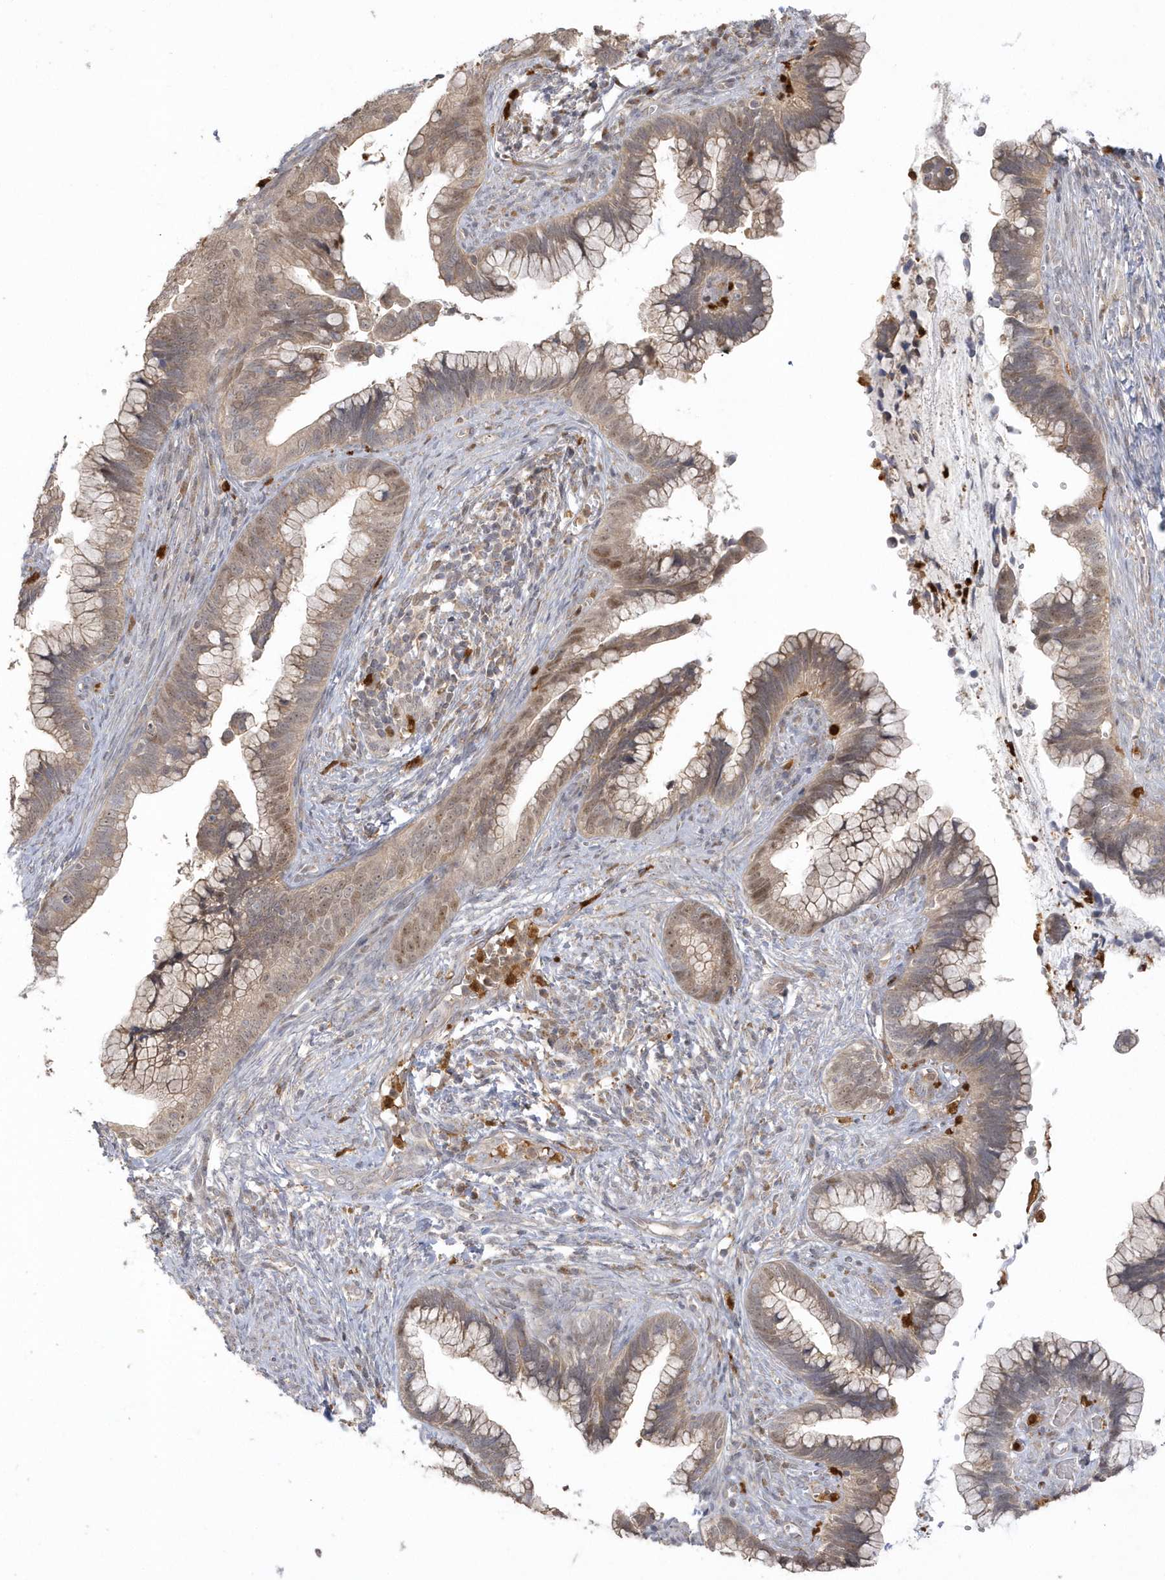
{"staining": {"intensity": "weak", "quantity": ">75%", "location": "cytoplasmic/membranous"}, "tissue": "cervical cancer", "cell_type": "Tumor cells", "image_type": "cancer", "snomed": [{"axis": "morphology", "description": "Adenocarcinoma, NOS"}, {"axis": "topography", "description": "Cervix"}], "caption": "The immunohistochemical stain highlights weak cytoplasmic/membranous expression in tumor cells of cervical cancer tissue. Using DAB (3,3'-diaminobenzidine) (brown) and hematoxylin (blue) stains, captured at high magnification using brightfield microscopy.", "gene": "NAF1", "patient": {"sex": "female", "age": 44}}